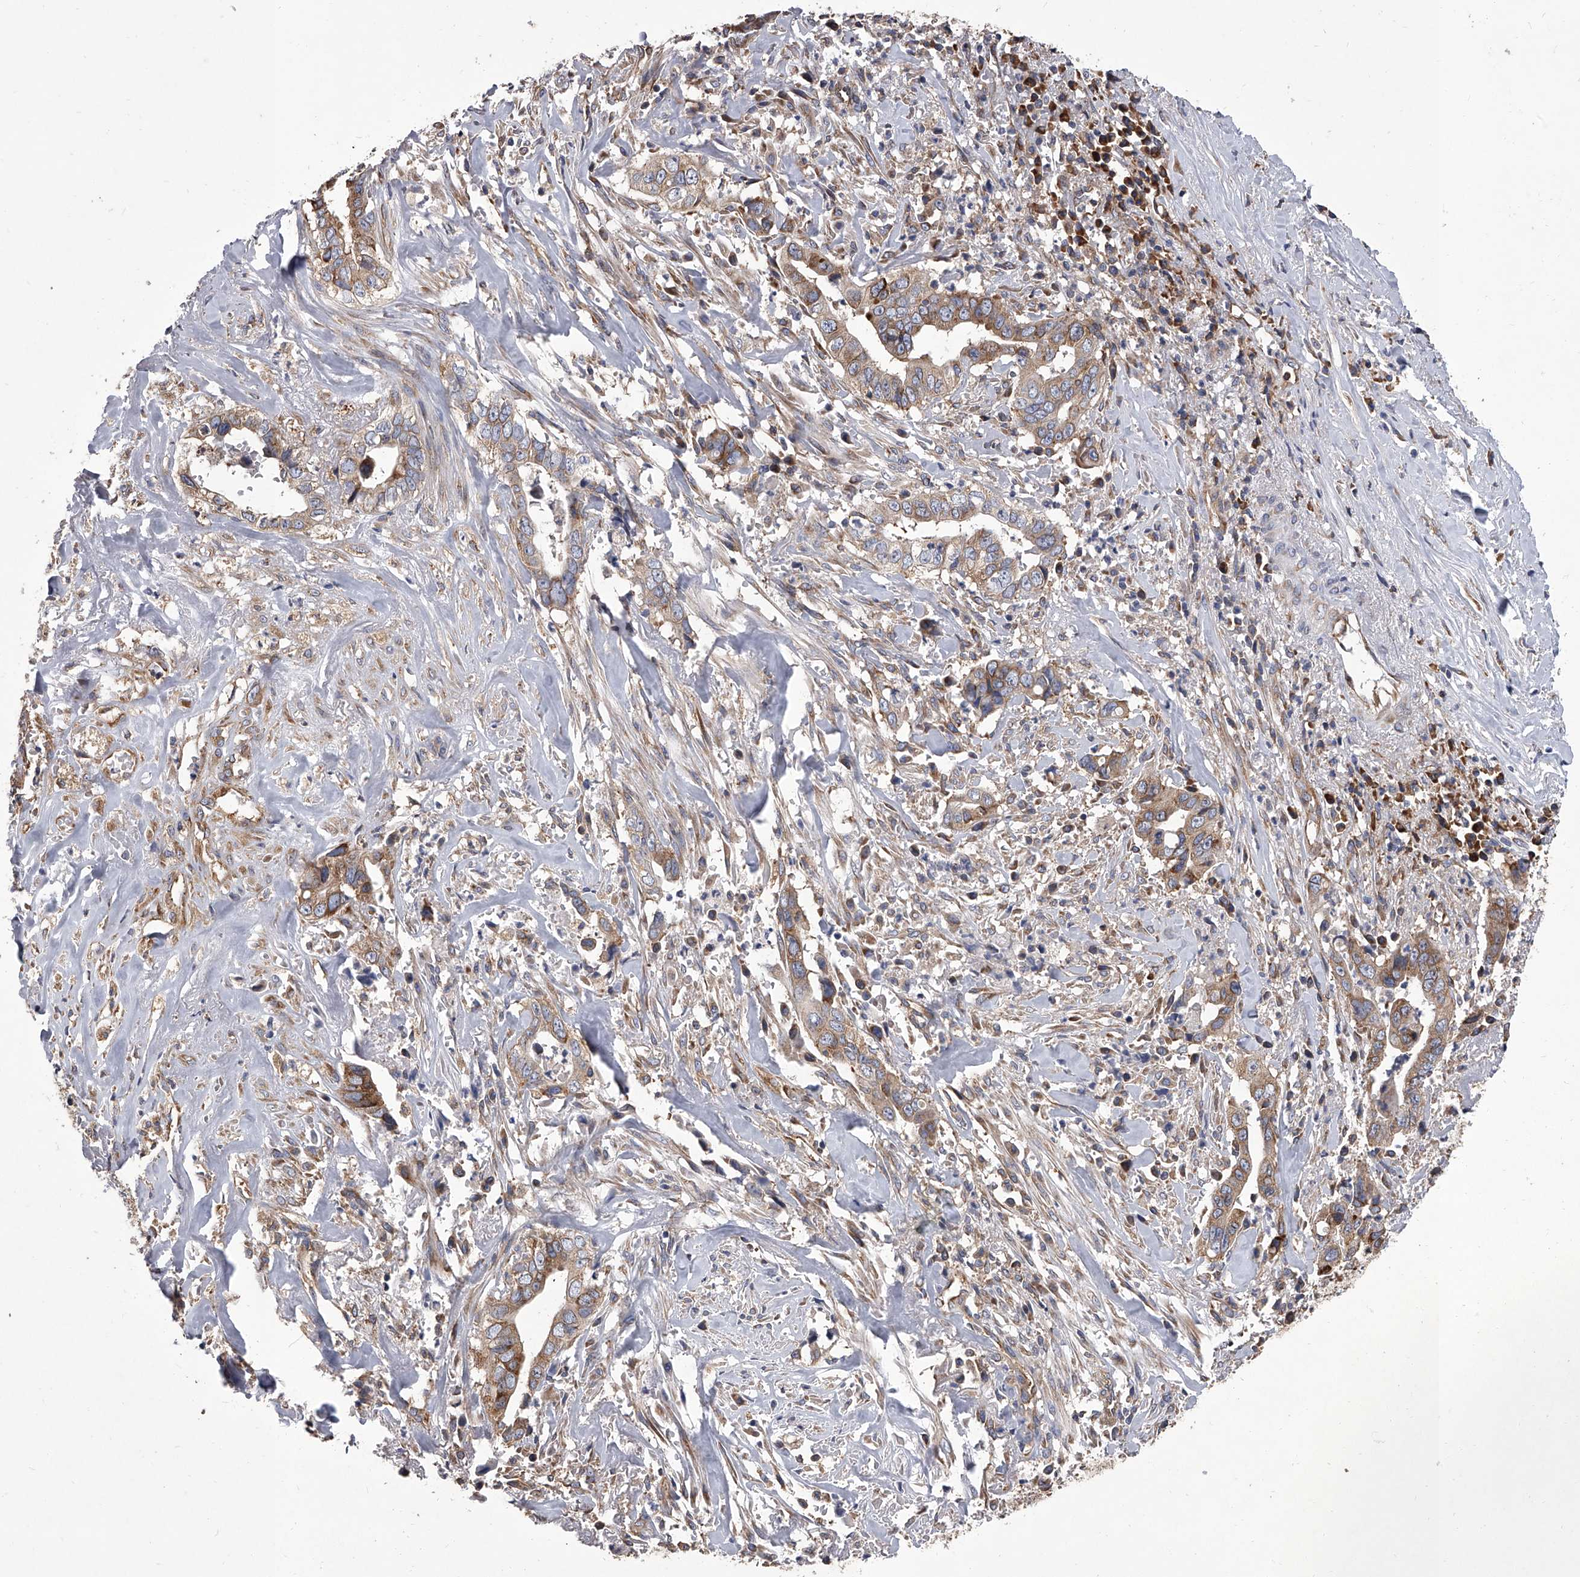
{"staining": {"intensity": "moderate", "quantity": ">75%", "location": "cytoplasmic/membranous"}, "tissue": "liver cancer", "cell_type": "Tumor cells", "image_type": "cancer", "snomed": [{"axis": "morphology", "description": "Cholangiocarcinoma"}, {"axis": "topography", "description": "Liver"}], "caption": "Human liver cholangiocarcinoma stained for a protein (brown) displays moderate cytoplasmic/membranous positive positivity in approximately >75% of tumor cells.", "gene": "EIF2S2", "patient": {"sex": "female", "age": 79}}